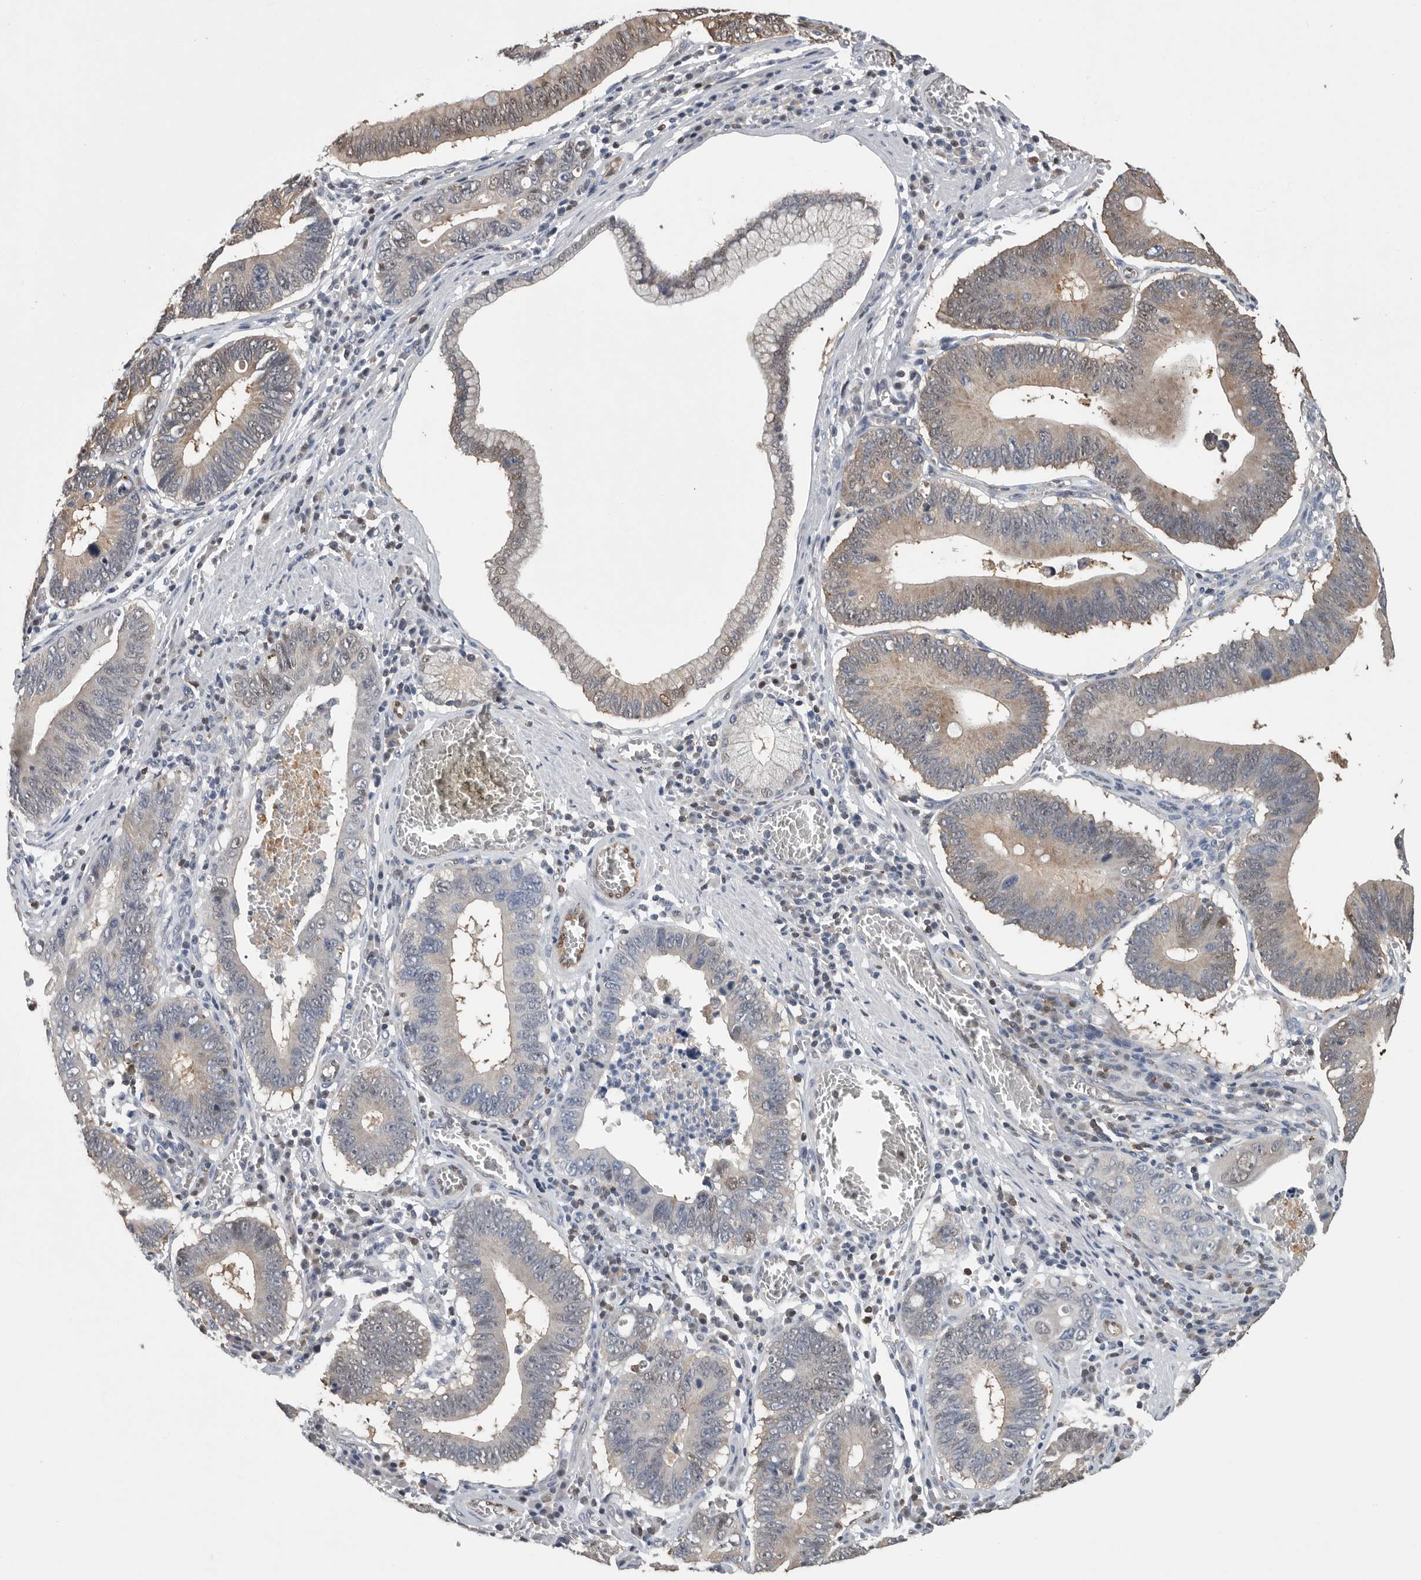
{"staining": {"intensity": "weak", "quantity": "25%-75%", "location": "cytoplasmic/membranous,nuclear"}, "tissue": "stomach cancer", "cell_type": "Tumor cells", "image_type": "cancer", "snomed": [{"axis": "morphology", "description": "Adenocarcinoma, NOS"}, {"axis": "topography", "description": "Stomach"}, {"axis": "topography", "description": "Gastric cardia"}], "caption": "High-power microscopy captured an IHC image of stomach adenocarcinoma, revealing weak cytoplasmic/membranous and nuclear positivity in approximately 25%-75% of tumor cells.", "gene": "PDCD4", "patient": {"sex": "male", "age": 59}}